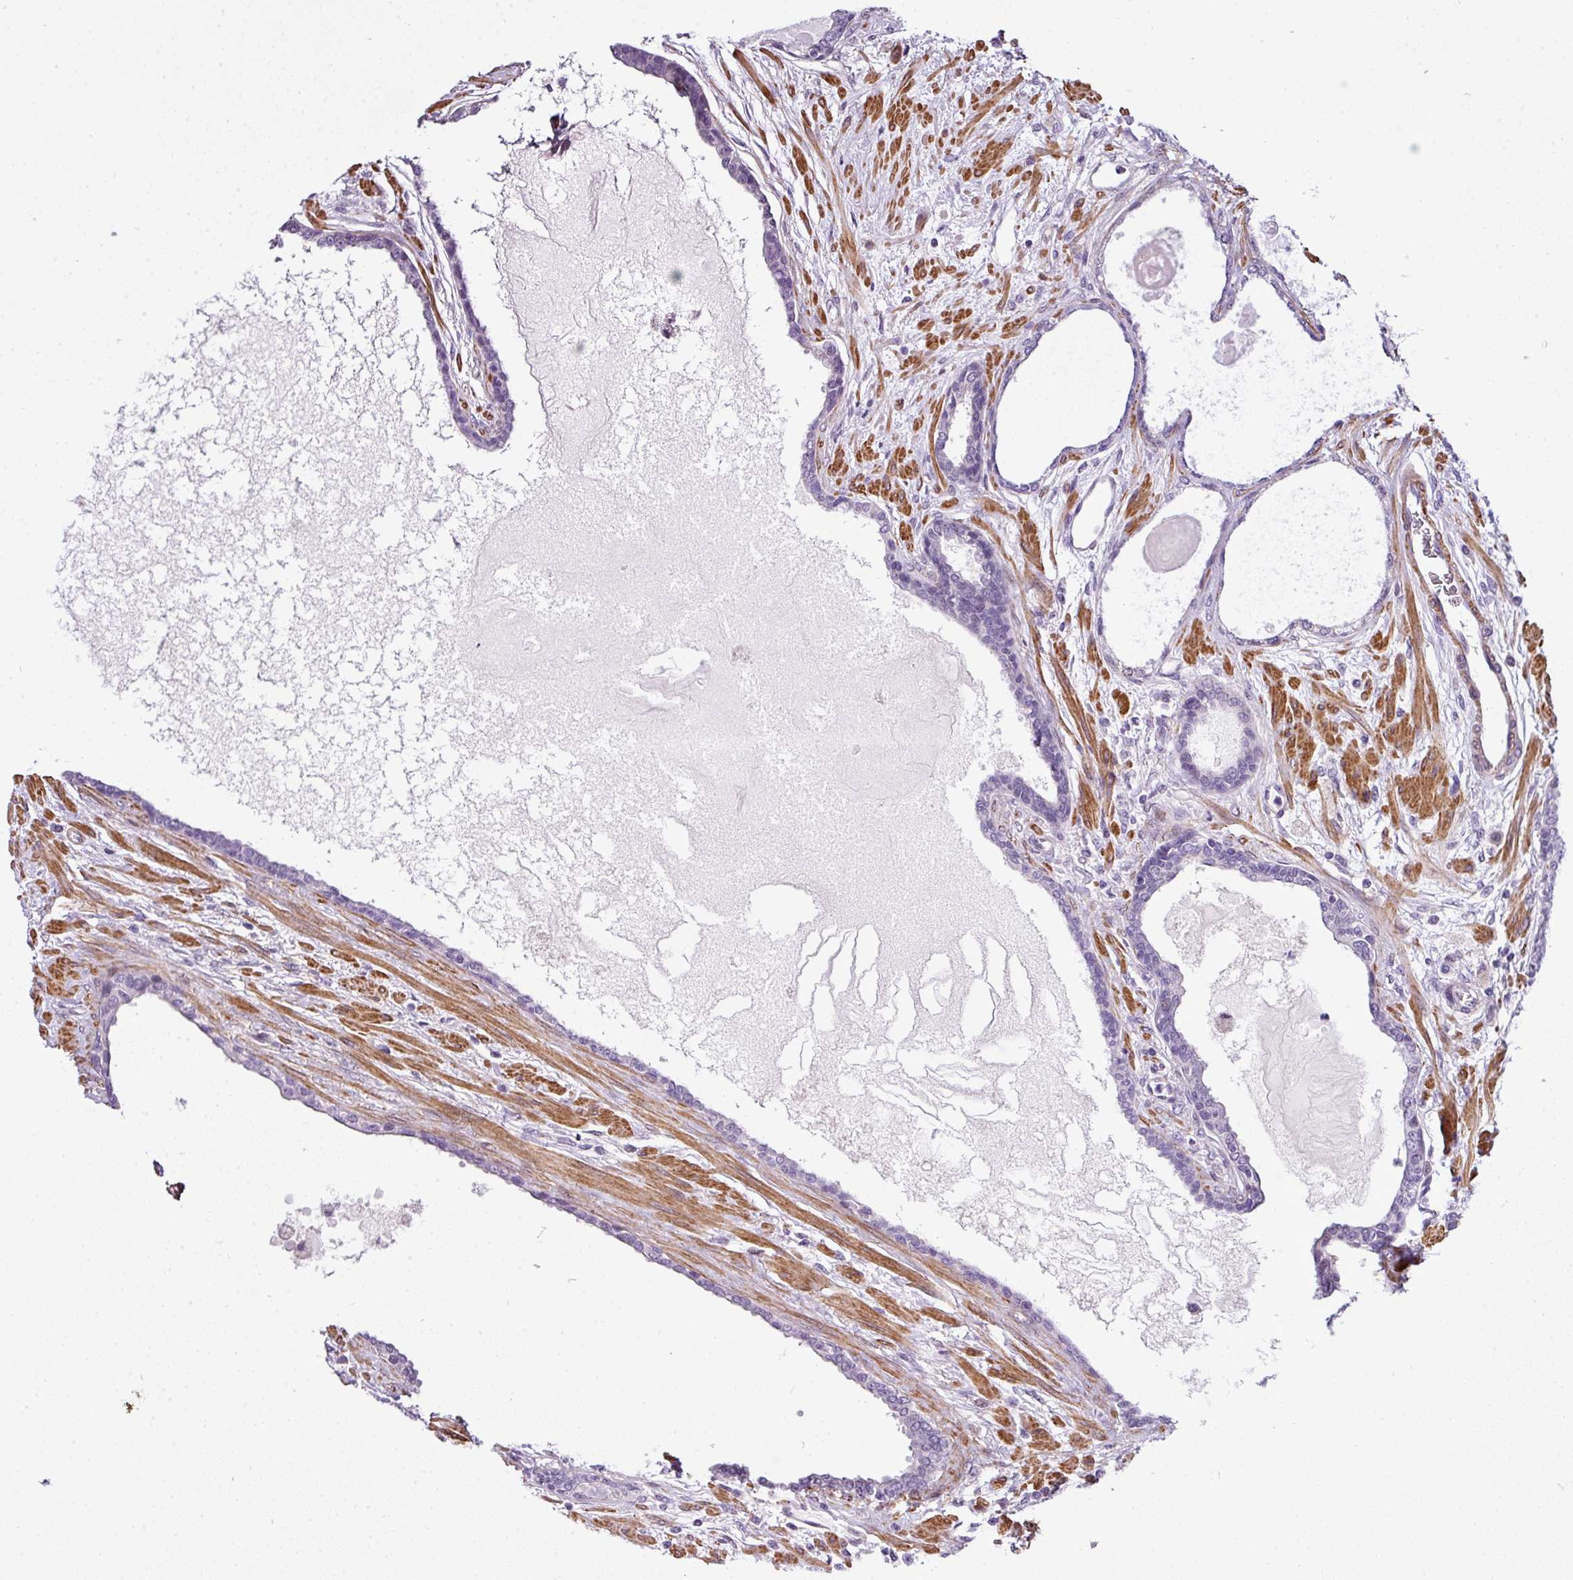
{"staining": {"intensity": "negative", "quantity": "none", "location": "none"}, "tissue": "prostate cancer", "cell_type": "Tumor cells", "image_type": "cancer", "snomed": [{"axis": "morphology", "description": "Adenocarcinoma, High grade"}, {"axis": "topography", "description": "Prostate"}], "caption": "Immunohistochemistry image of neoplastic tissue: prostate high-grade adenocarcinoma stained with DAB exhibits no significant protein positivity in tumor cells.", "gene": "ZNF688", "patient": {"sex": "male", "age": 68}}